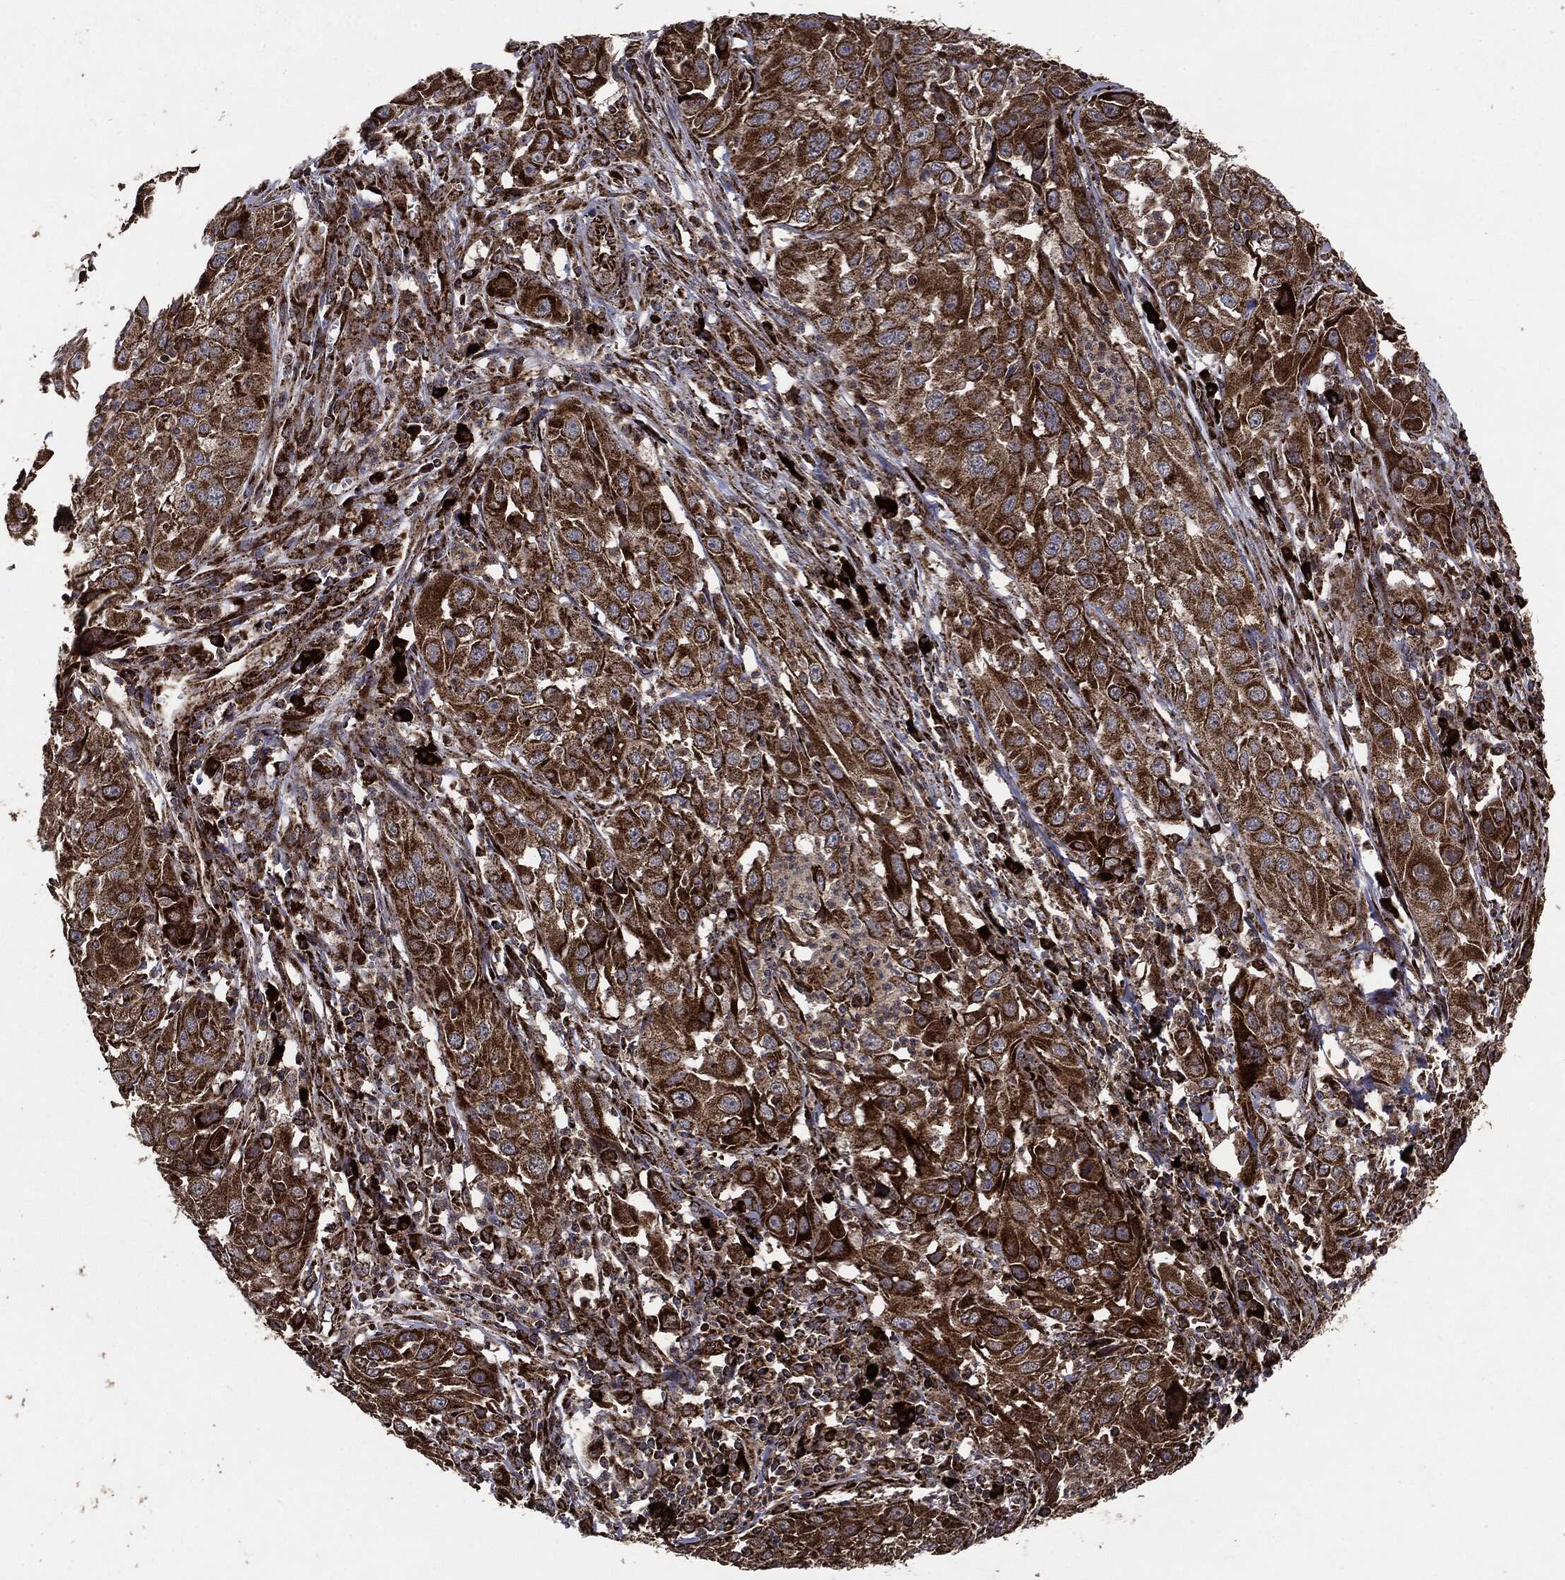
{"staining": {"intensity": "strong", "quantity": ">75%", "location": "cytoplasmic/membranous"}, "tissue": "cervical cancer", "cell_type": "Tumor cells", "image_type": "cancer", "snomed": [{"axis": "morphology", "description": "Squamous cell carcinoma, NOS"}, {"axis": "topography", "description": "Cervix"}], "caption": "Protein analysis of squamous cell carcinoma (cervical) tissue exhibits strong cytoplasmic/membranous expression in approximately >75% of tumor cells.", "gene": "MAP2K1", "patient": {"sex": "female", "age": 32}}